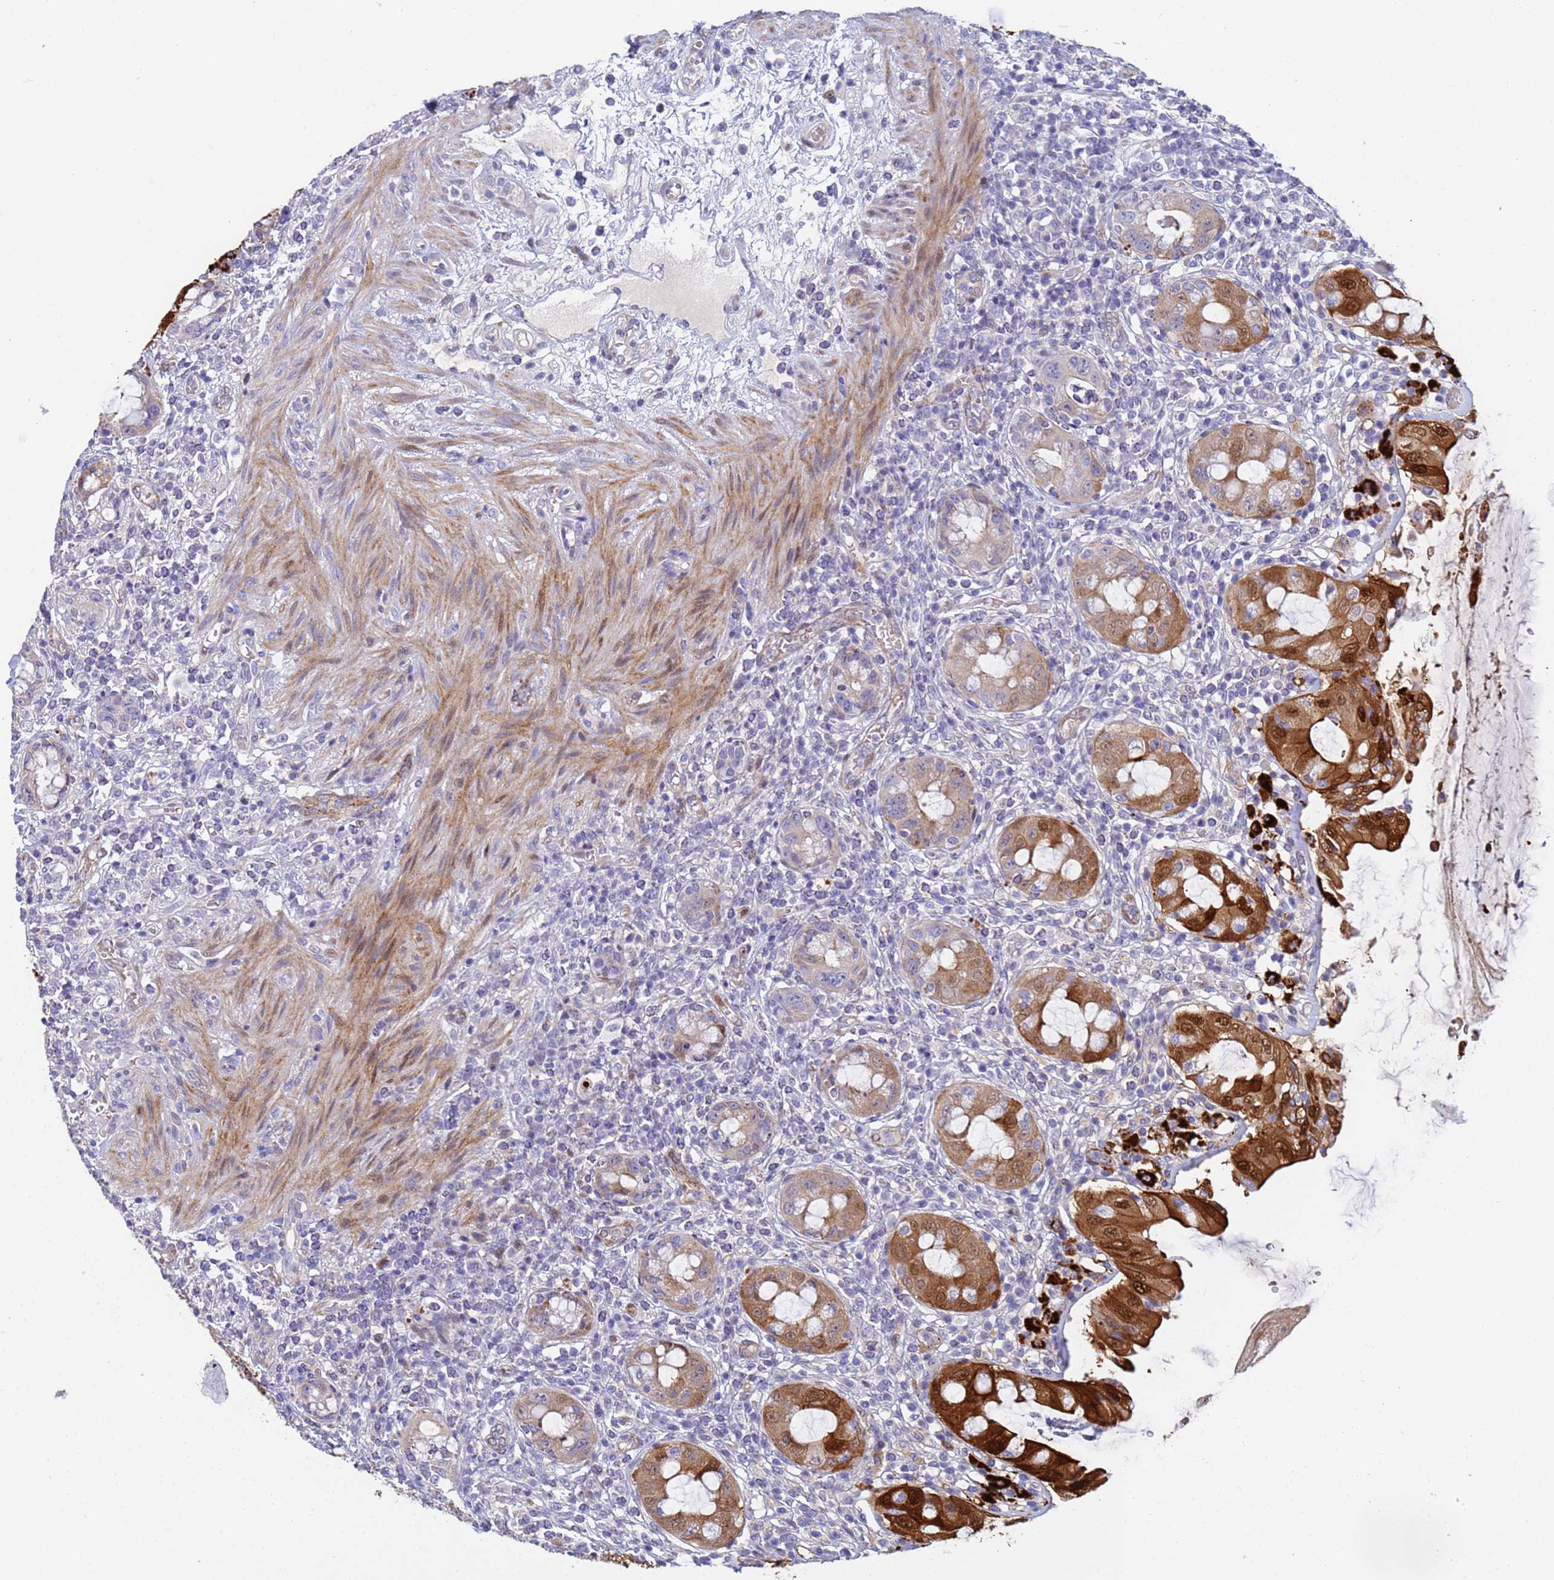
{"staining": {"intensity": "strong", "quantity": "25%-75%", "location": "cytoplasmic/membranous,nuclear"}, "tissue": "rectum", "cell_type": "Glandular cells", "image_type": "normal", "snomed": [{"axis": "morphology", "description": "Normal tissue, NOS"}, {"axis": "topography", "description": "Rectum"}], "caption": "IHC histopathology image of unremarkable rectum stained for a protein (brown), which shows high levels of strong cytoplasmic/membranous,nuclear expression in approximately 25%-75% of glandular cells.", "gene": "PPP6R1", "patient": {"sex": "female", "age": 57}}